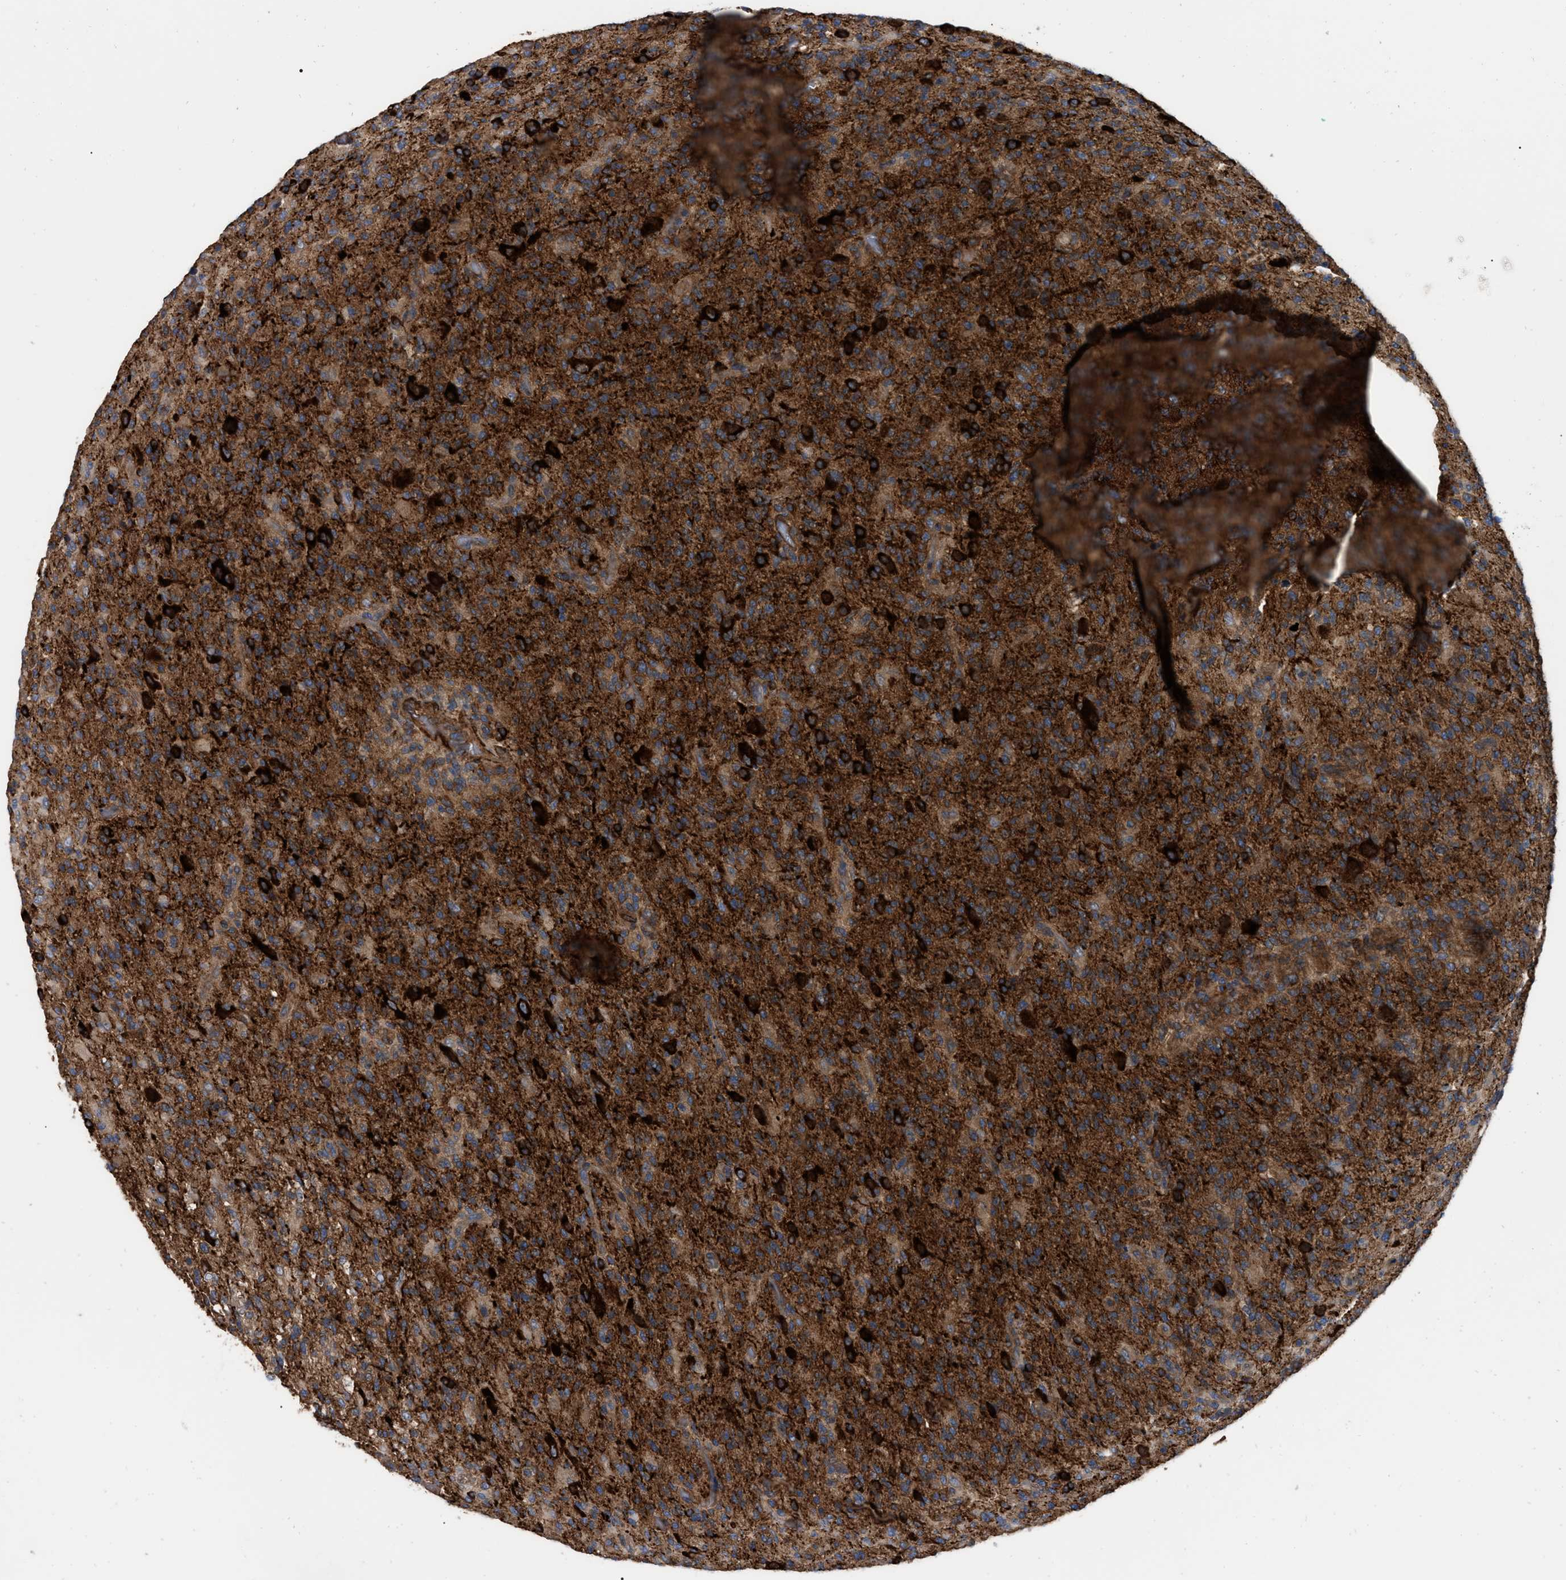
{"staining": {"intensity": "strong", "quantity": ">75%", "location": "cytoplasmic/membranous"}, "tissue": "glioma", "cell_type": "Tumor cells", "image_type": "cancer", "snomed": [{"axis": "morphology", "description": "Glioma, malignant, High grade"}, {"axis": "topography", "description": "Brain"}], "caption": "Immunohistochemistry staining of malignant glioma (high-grade), which demonstrates high levels of strong cytoplasmic/membranous expression in approximately >75% of tumor cells indicating strong cytoplasmic/membranous protein expression. The staining was performed using DAB (3,3'-diaminobenzidine) (brown) for protein detection and nuclei were counterstained in hematoxylin (blue).", "gene": "RABEP1", "patient": {"sex": "male", "age": 71}}